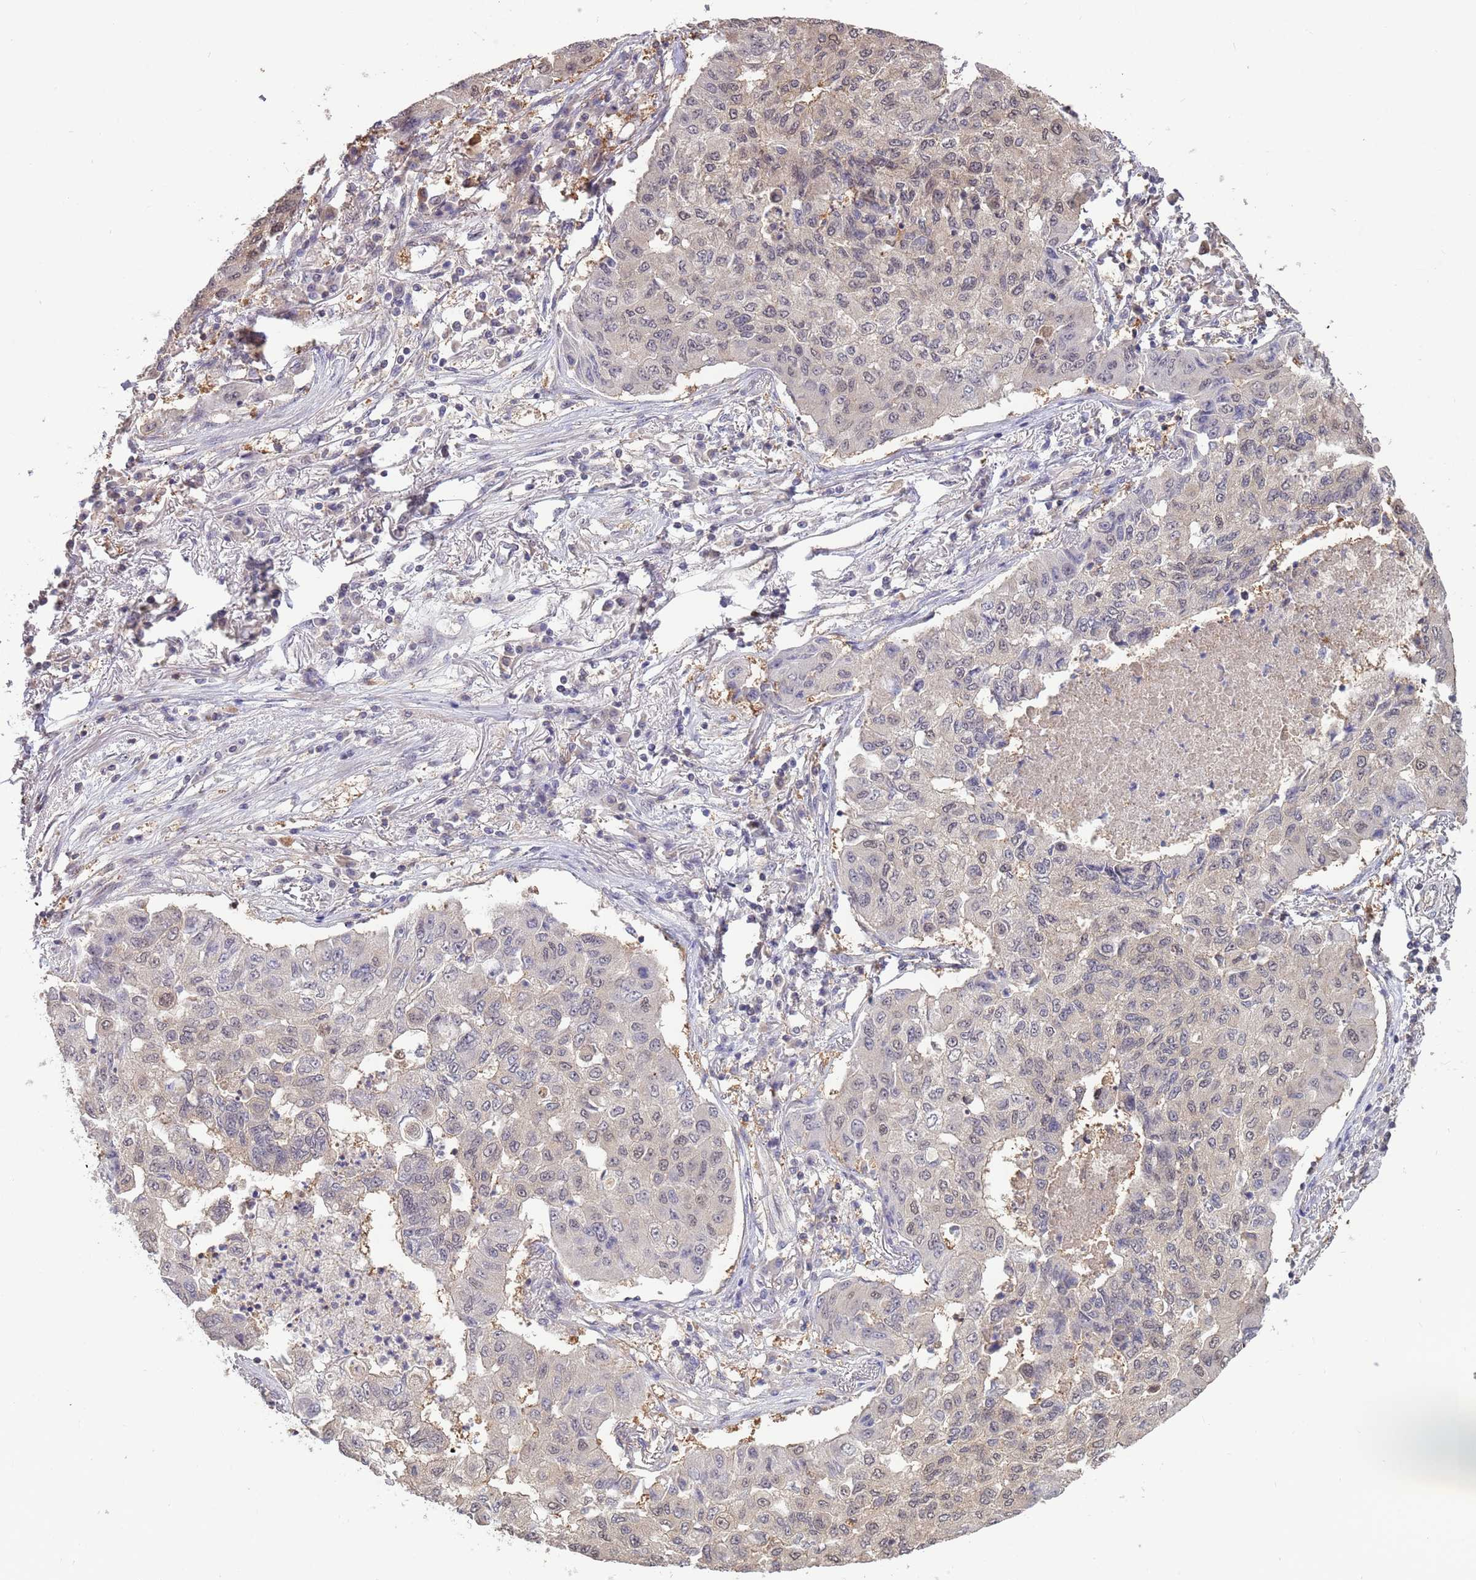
{"staining": {"intensity": "negative", "quantity": "none", "location": "none"}, "tissue": "lung cancer", "cell_type": "Tumor cells", "image_type": "cancer", "snomed": [{"axis": "morphology", "description": "Squamous cell carcinoma, NOS"}, {"axis": "topography", "description": "Lung"}], "caption": "Immunohistochemical staining of human squamous cell carcinoma (lung) shows no significant expression in tumor cells. (Stains: DAB (3,3'-diaminobenzidine) immunohistochemistry (IHC) with hematoxylin counter stain, Microscopy: brightfield microscopy at high magnification).", "gene": "SALL1", "patient": {"sex": "male", "age": 74}}